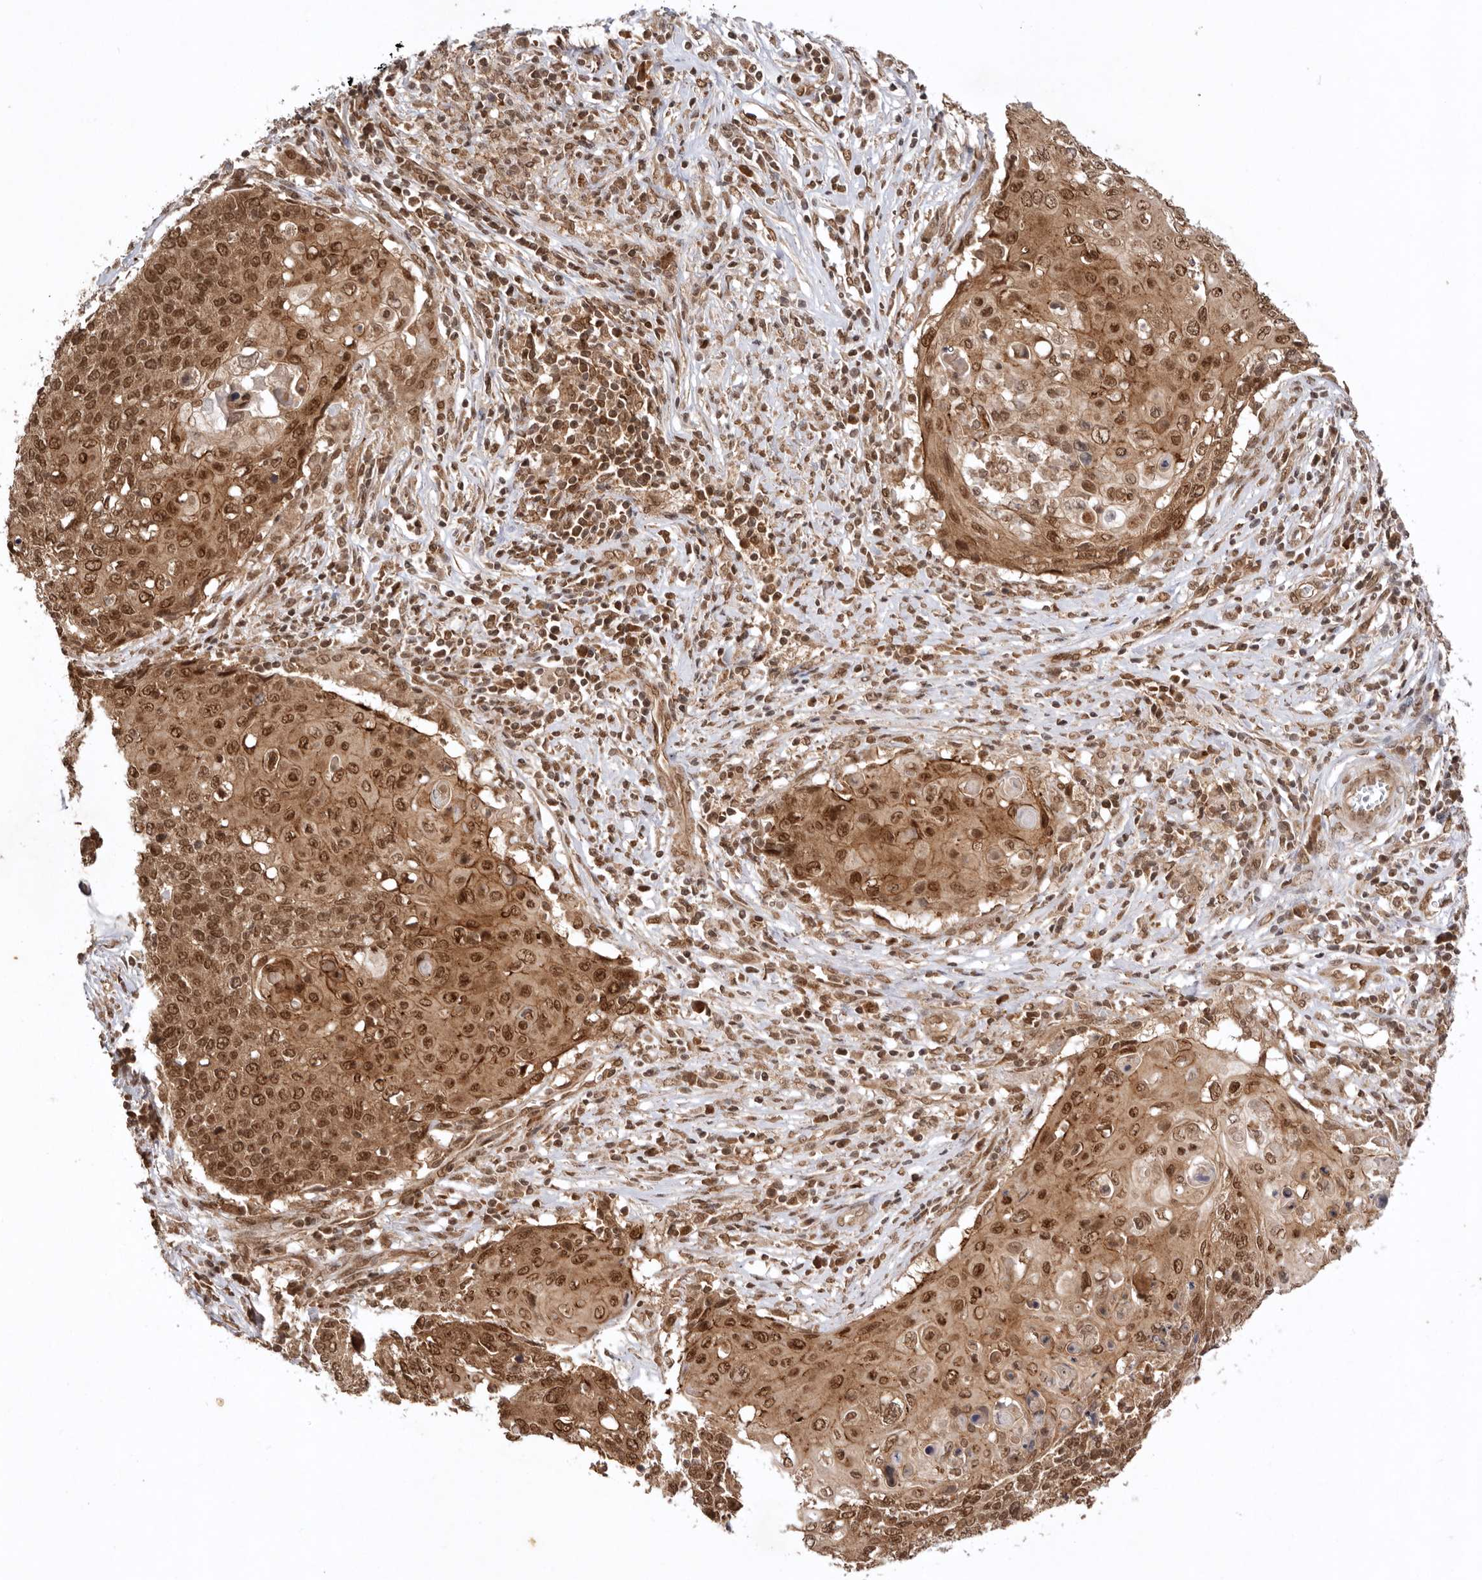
{"staining": {"intensity": "moderate", "quantity": ">75%", "location": "cytoplasmic/membranous,nuclear"}, "tissue": "cervical cancer", "cell_type": "Tumor cells", "image_type": "cancer", "snomed": [{"axis": "morphology", "description": "Squamous cell carcinoma, NOS"}, {"axis": "topography", "description": "Cervix"}], "caption": "Tumor cells show moderate cytoplasmic/membranous and nuclear staining in approximately >75% of cells in squamous cell carcinoma (cervical).", "gene": "TARS2", "patient": {"sex": "female", "age": 39}}